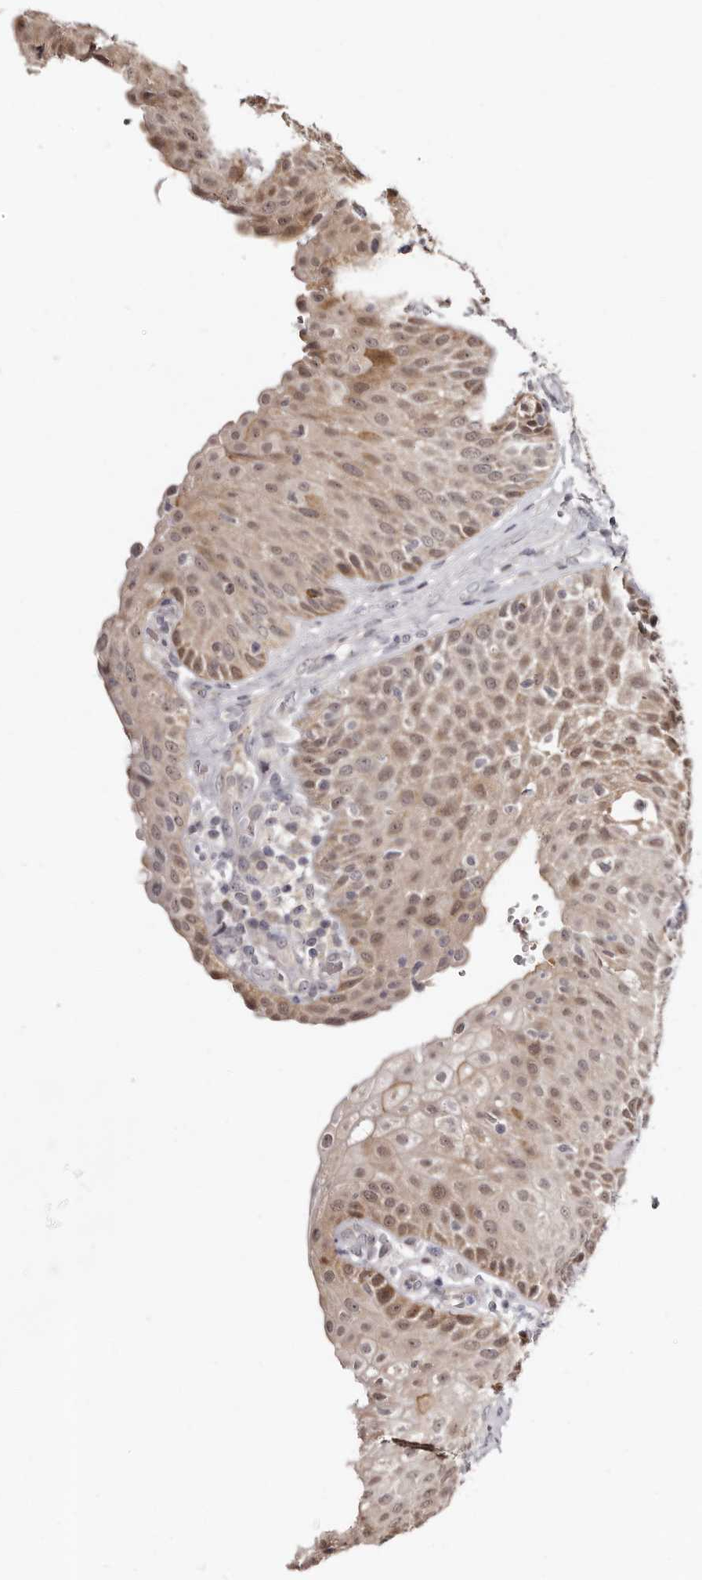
{"staining": {"intensity": "strong", "quantity": "25%-75%", "location": "cytoplasmic/membranous,nuclear"}, "tissue": "urinary bladder", "cell_type": "Urothelial cells", "image_type": "normal", "snomed": [{"axis": "morphology", "description": "Normal tissue, NOS"}, {"axis": "topography", "description": "Urinary bladder"}], "caption": "Protein staining of benign urinary bladder shows strong cytoplasmic/membranous,nuclear positivity in about 25%-75% of urothelial cells.", "gene": "PHF20L1", "patient": {"sex": "female", "age": 62}}